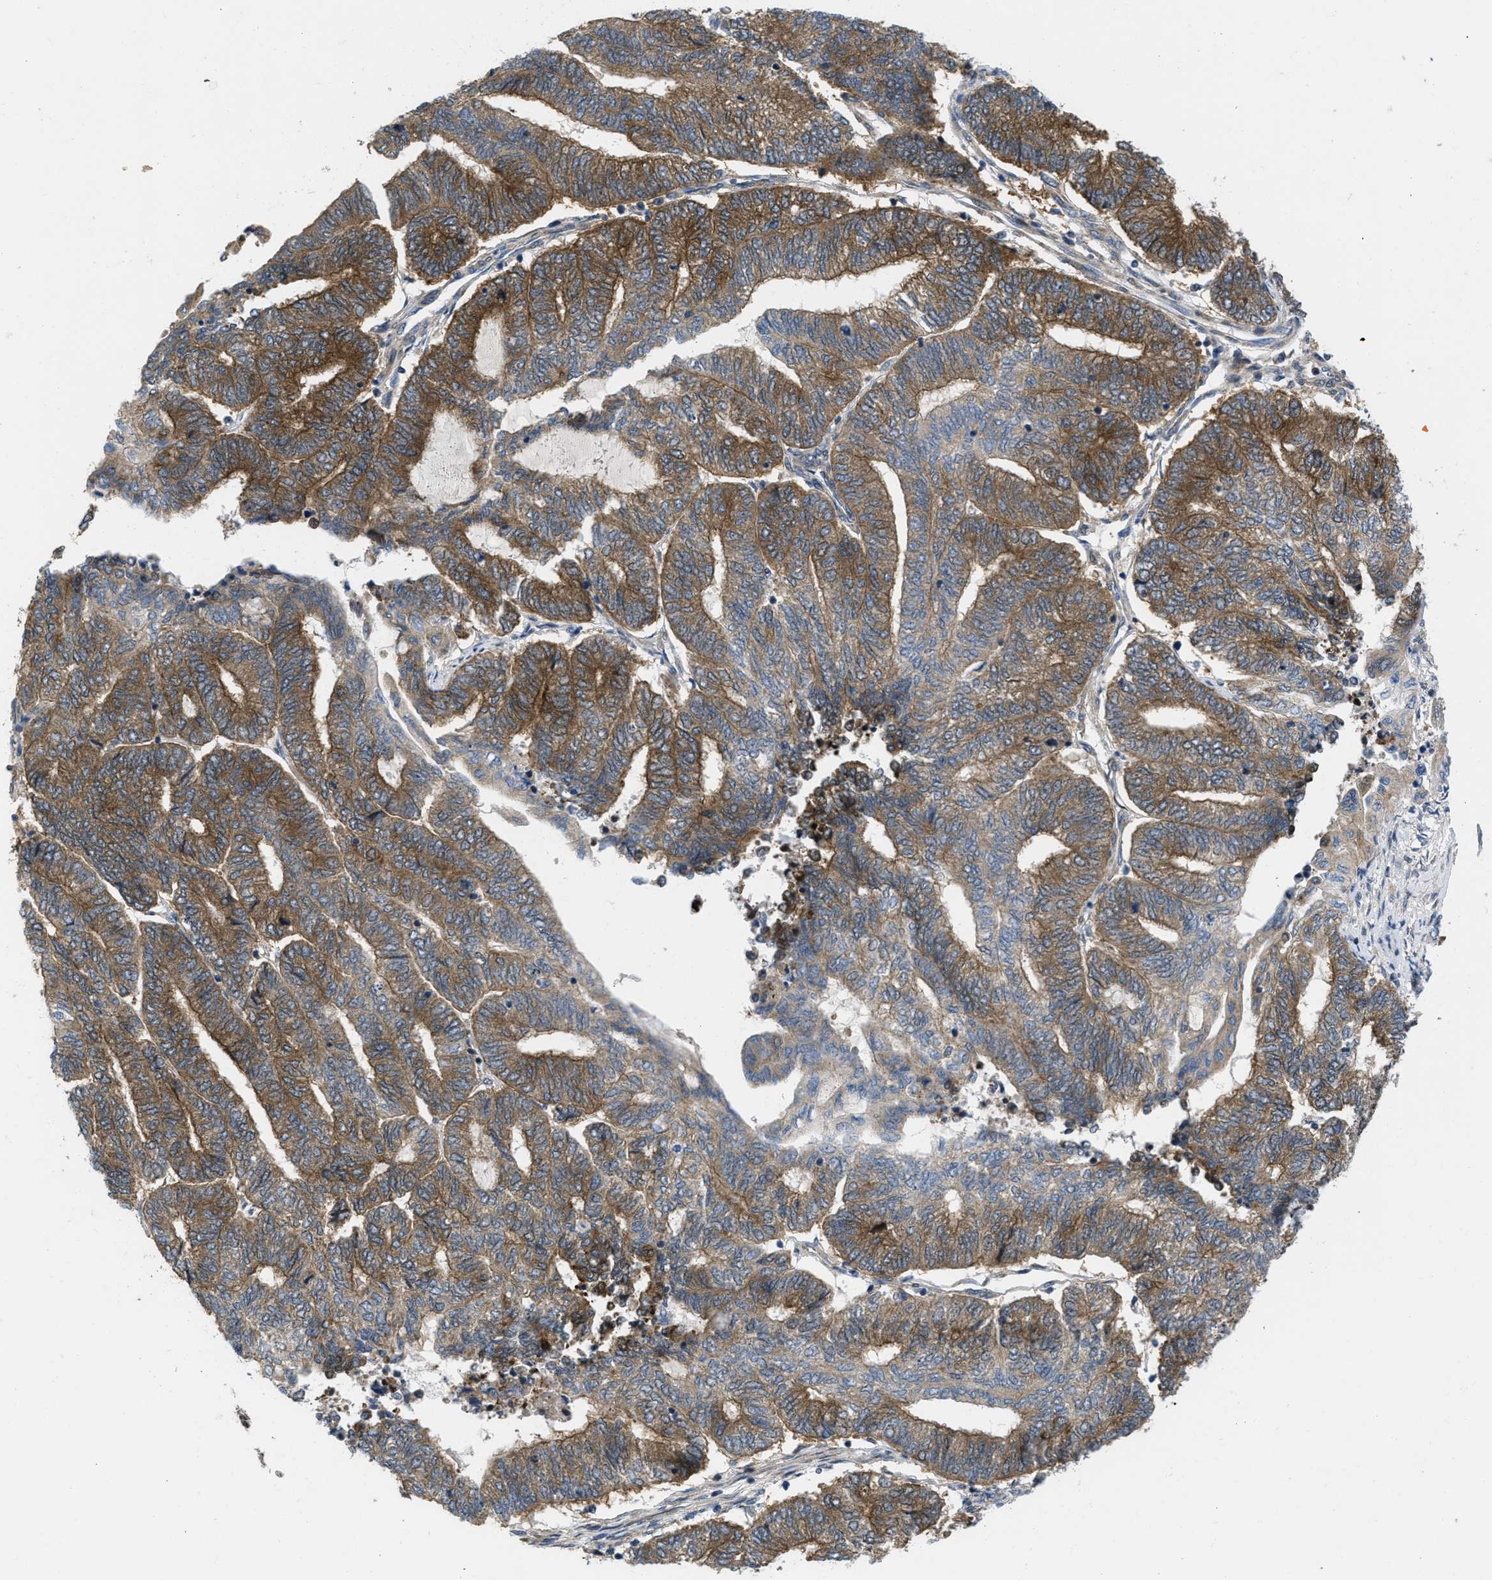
{"staining": {"intensity": "moderate", "quantity": ">75%", "location": "cytoplasmic/membranous"}, "tissue": "endometrial cancer", "cell_type": "Tumor cells", "image_type": "cancer", "snomed": [{"axis": "morphology", "description": "Adenocarcinoma, NOS"}, {"axis": "topography", "description": "Uterus"}, {"axis": "topography", "description": "Endometrium"}], "caption": "Moderate cytoplasmic/membranous protein expression is seen in approximately >75% of tumor cells in endometrial cancer (adenocarcinoma).", "gene": "PPP2CB", "patient": {"sex": "female", "age": 70}}